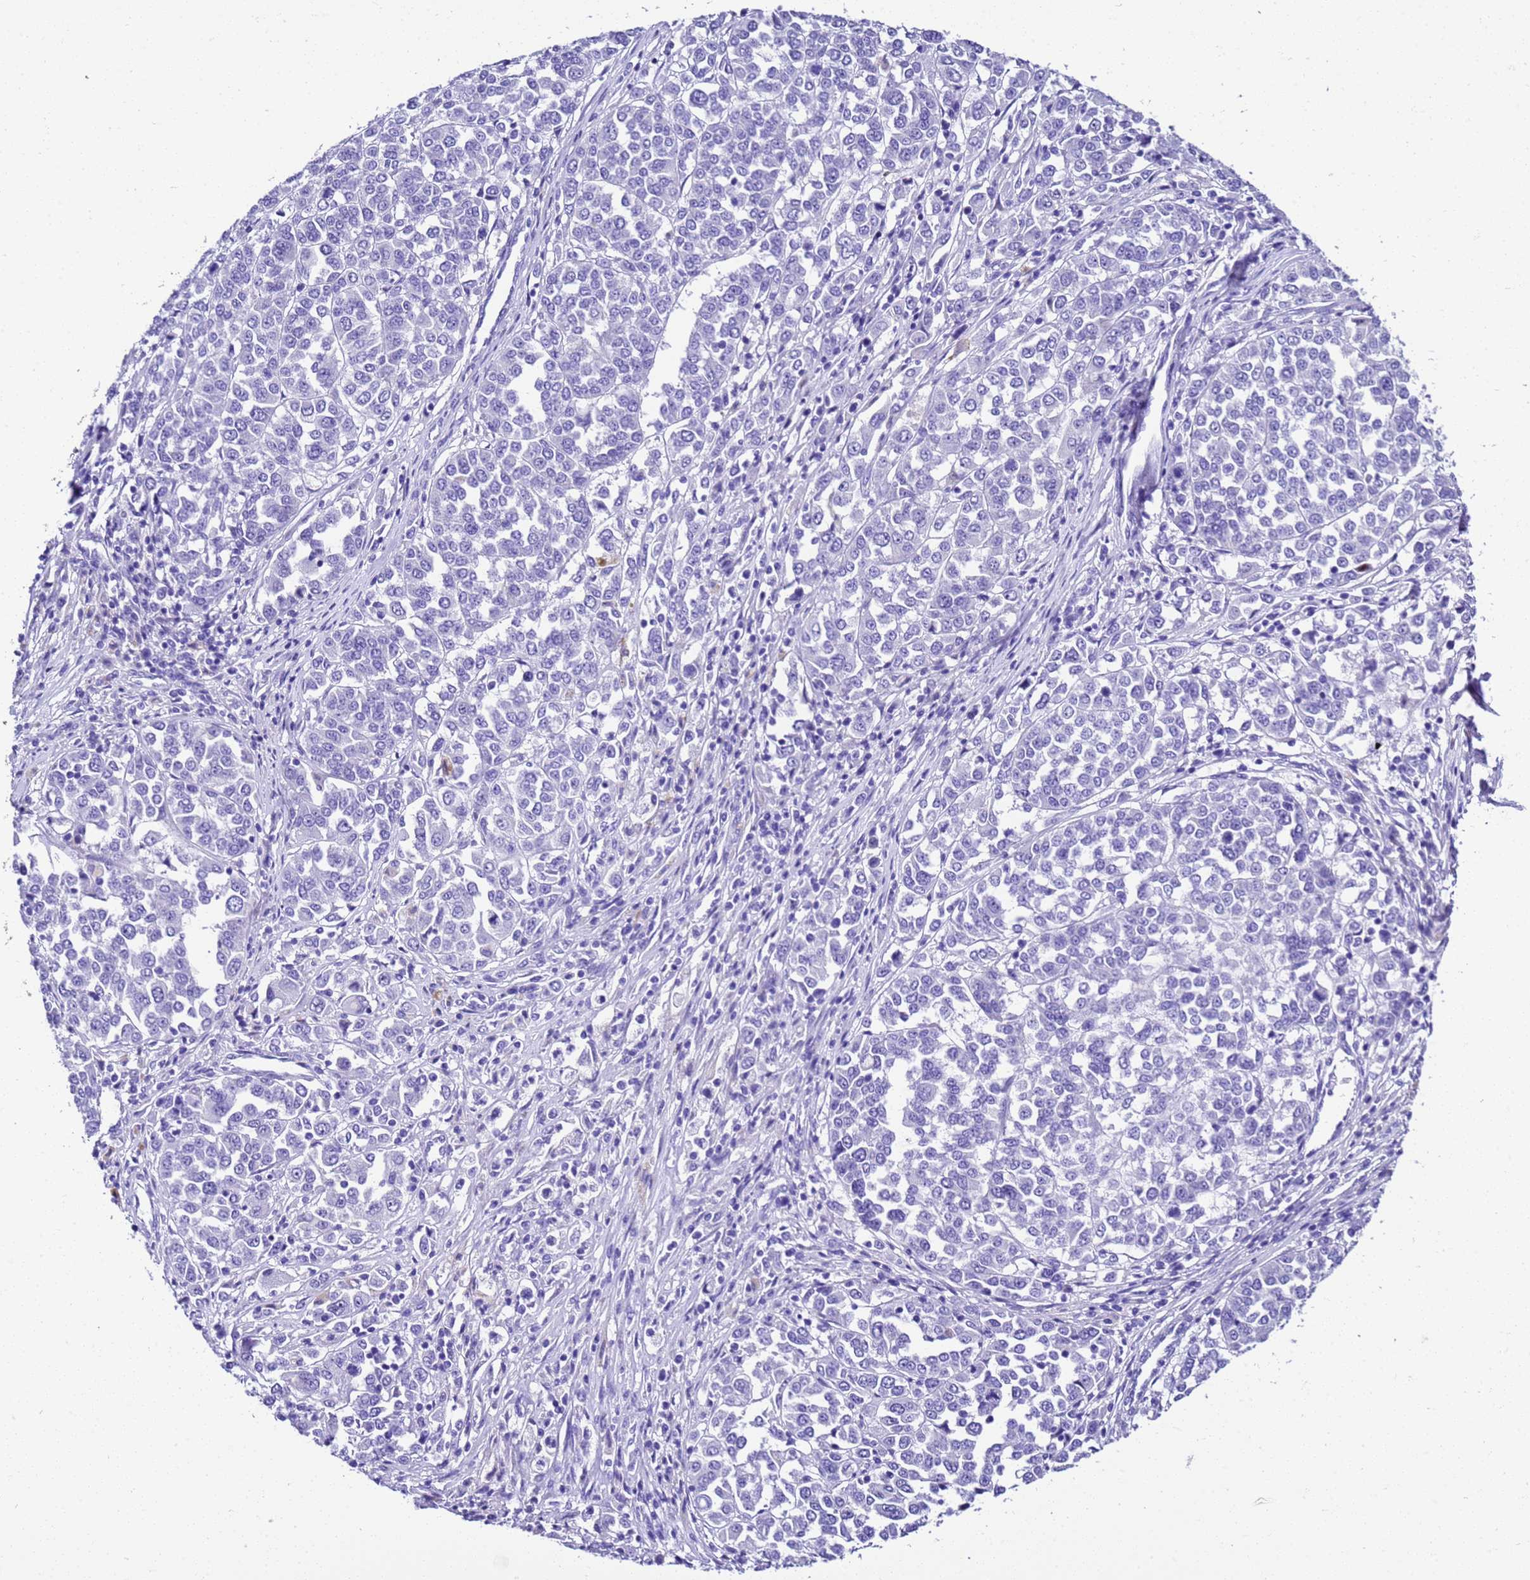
{"staining": {"intensity": "negative", "quantity": "none", "location": "none"}, "tissue": "melanoma", "cell_type": "Tumor cells", "image_type": "cancer", "snomed": [{"axis": "morphology", "description": "Malignant melanoma, Metastatic site"}, {"axis": "topography", "description": "Lymph node"}], "caption": "The IHC histopathology image has no significant staining in tumor cells of melanoma tissue.", "gene": "UGT2B10", "patient": {"sex": "male", "age": 44}}